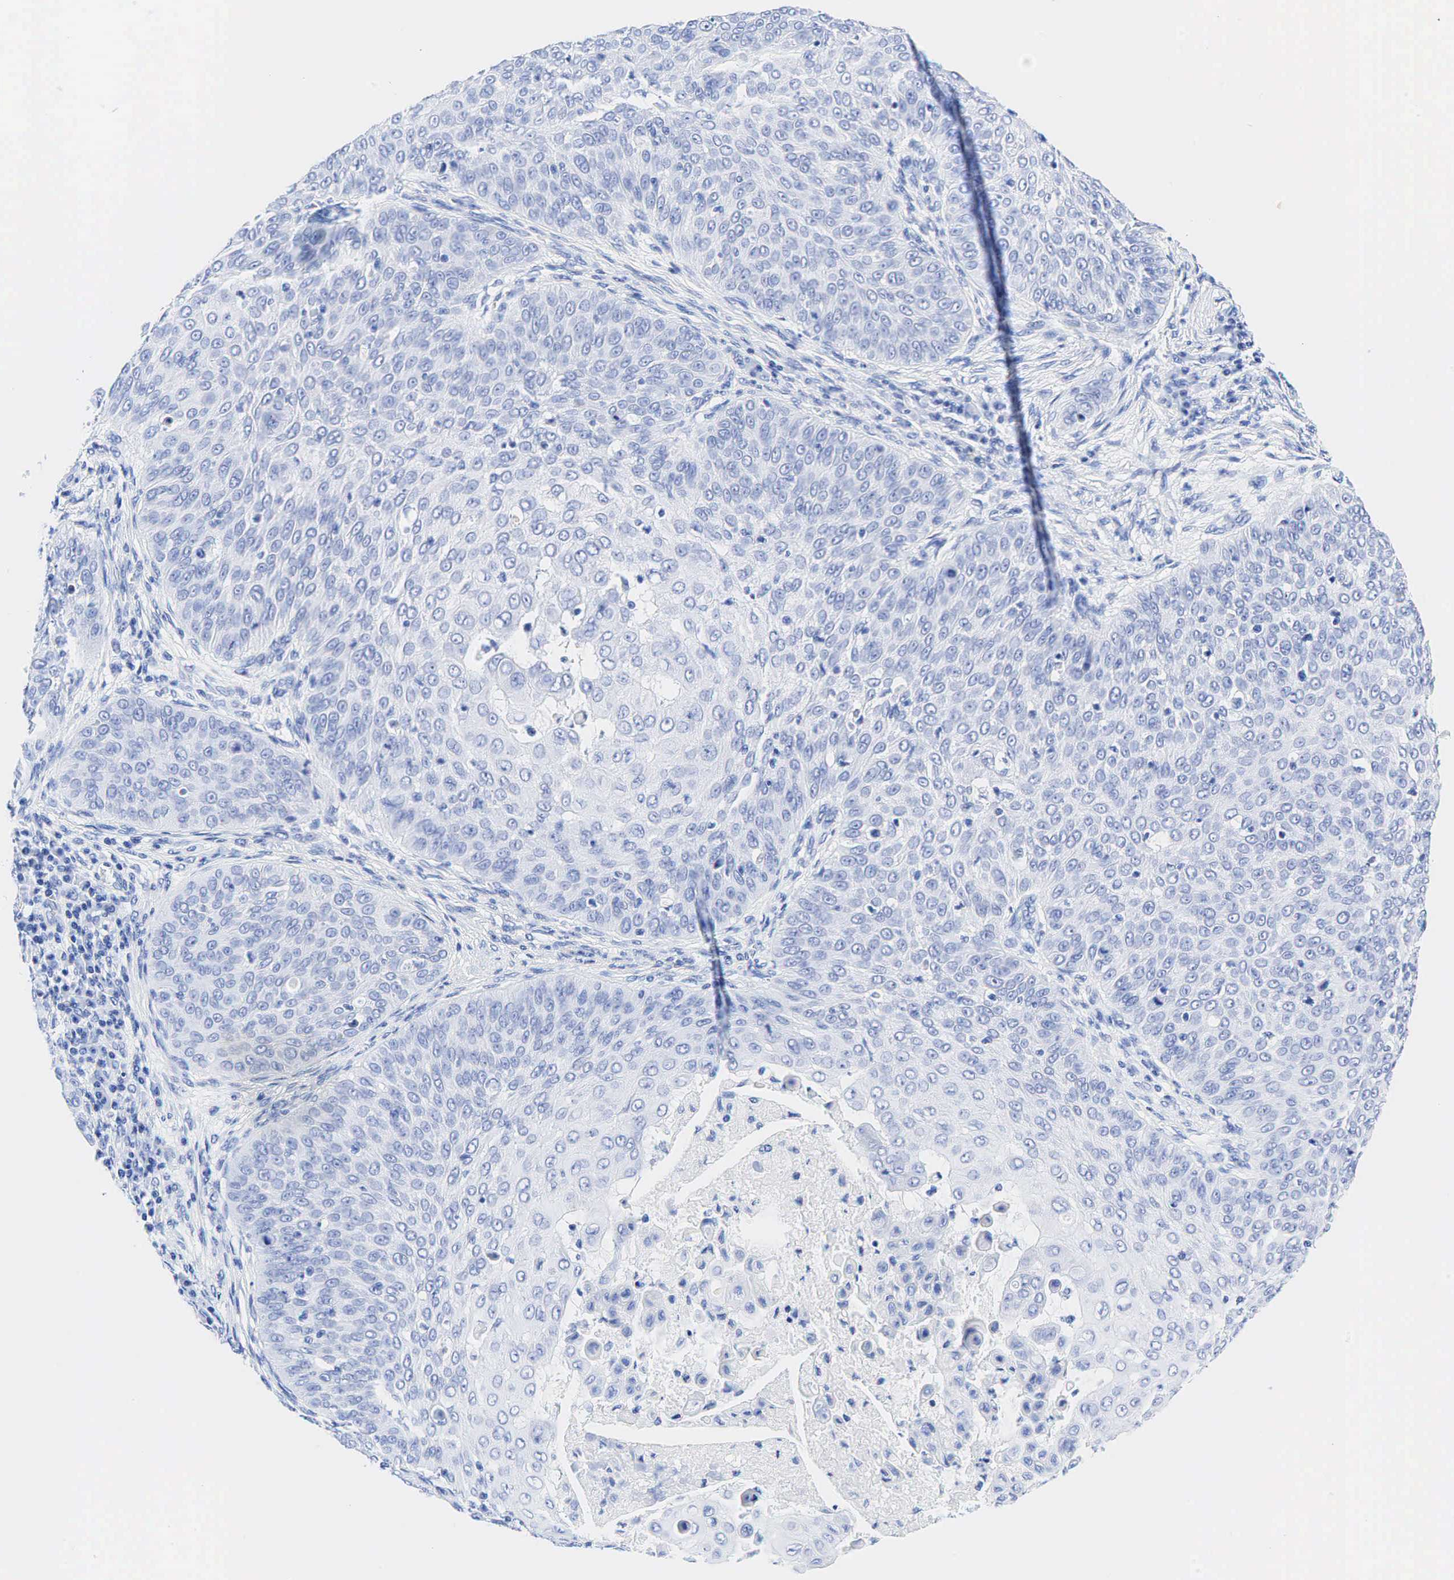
{"staining": {"intensity": "negative", "quantity": "none", "location": "none"}, "tissue": "skin cancer", "cell_type": "Tumor cells", "image_type": "cancer", "snomed": [{"axis": "morphology", "description": "Squamous cell carcinoma, NOS"}, {"axis": "topography", "description": "Skin"}], "caption": "Micrograph shows no protein staining in tumor cells of skin cancer tissue.", "gene": "KRT18", "patient": {"sex": "male", "age": 82}}